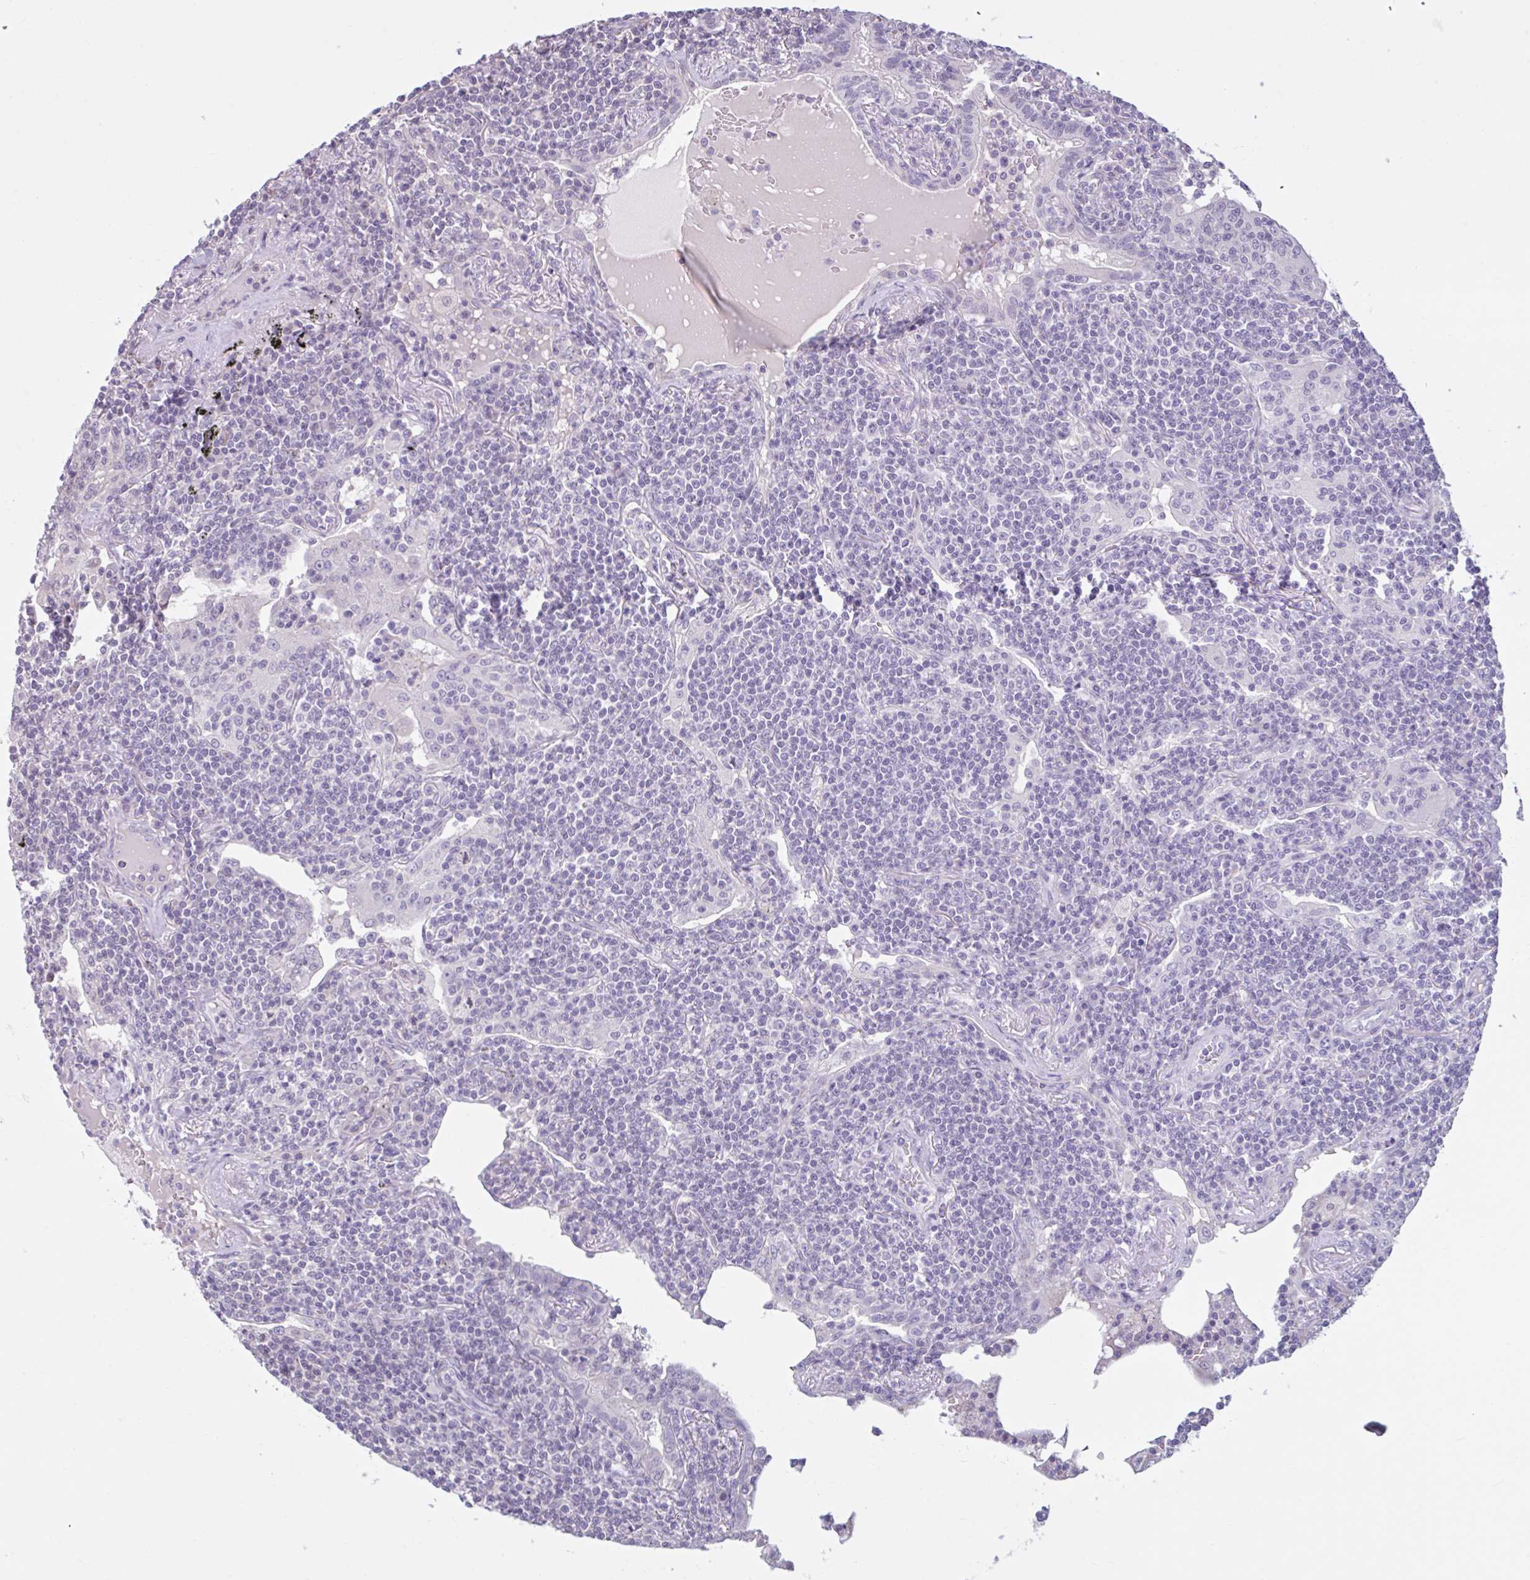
{"staining": {"intensity": "negative", "quantity": "none", "location": "none"}, "tissue": "lymphoma", "cell_type": "Tumor cells", "image_type": "cancer", "snomed": [{"axis": "morphology", "description": "Malignant lymphoma, non-Hodgkin's type, Low grade"}, {"axis": "topography", "description": "Lung"}], "caption": "The IHC histopathology image has no significant staining in tumor cells of malignant lymphoma, non-Hodgkin's type (low-grade) tissue.", "gene": "CDH19", "patient": {"sex": "female", "age": 71}}